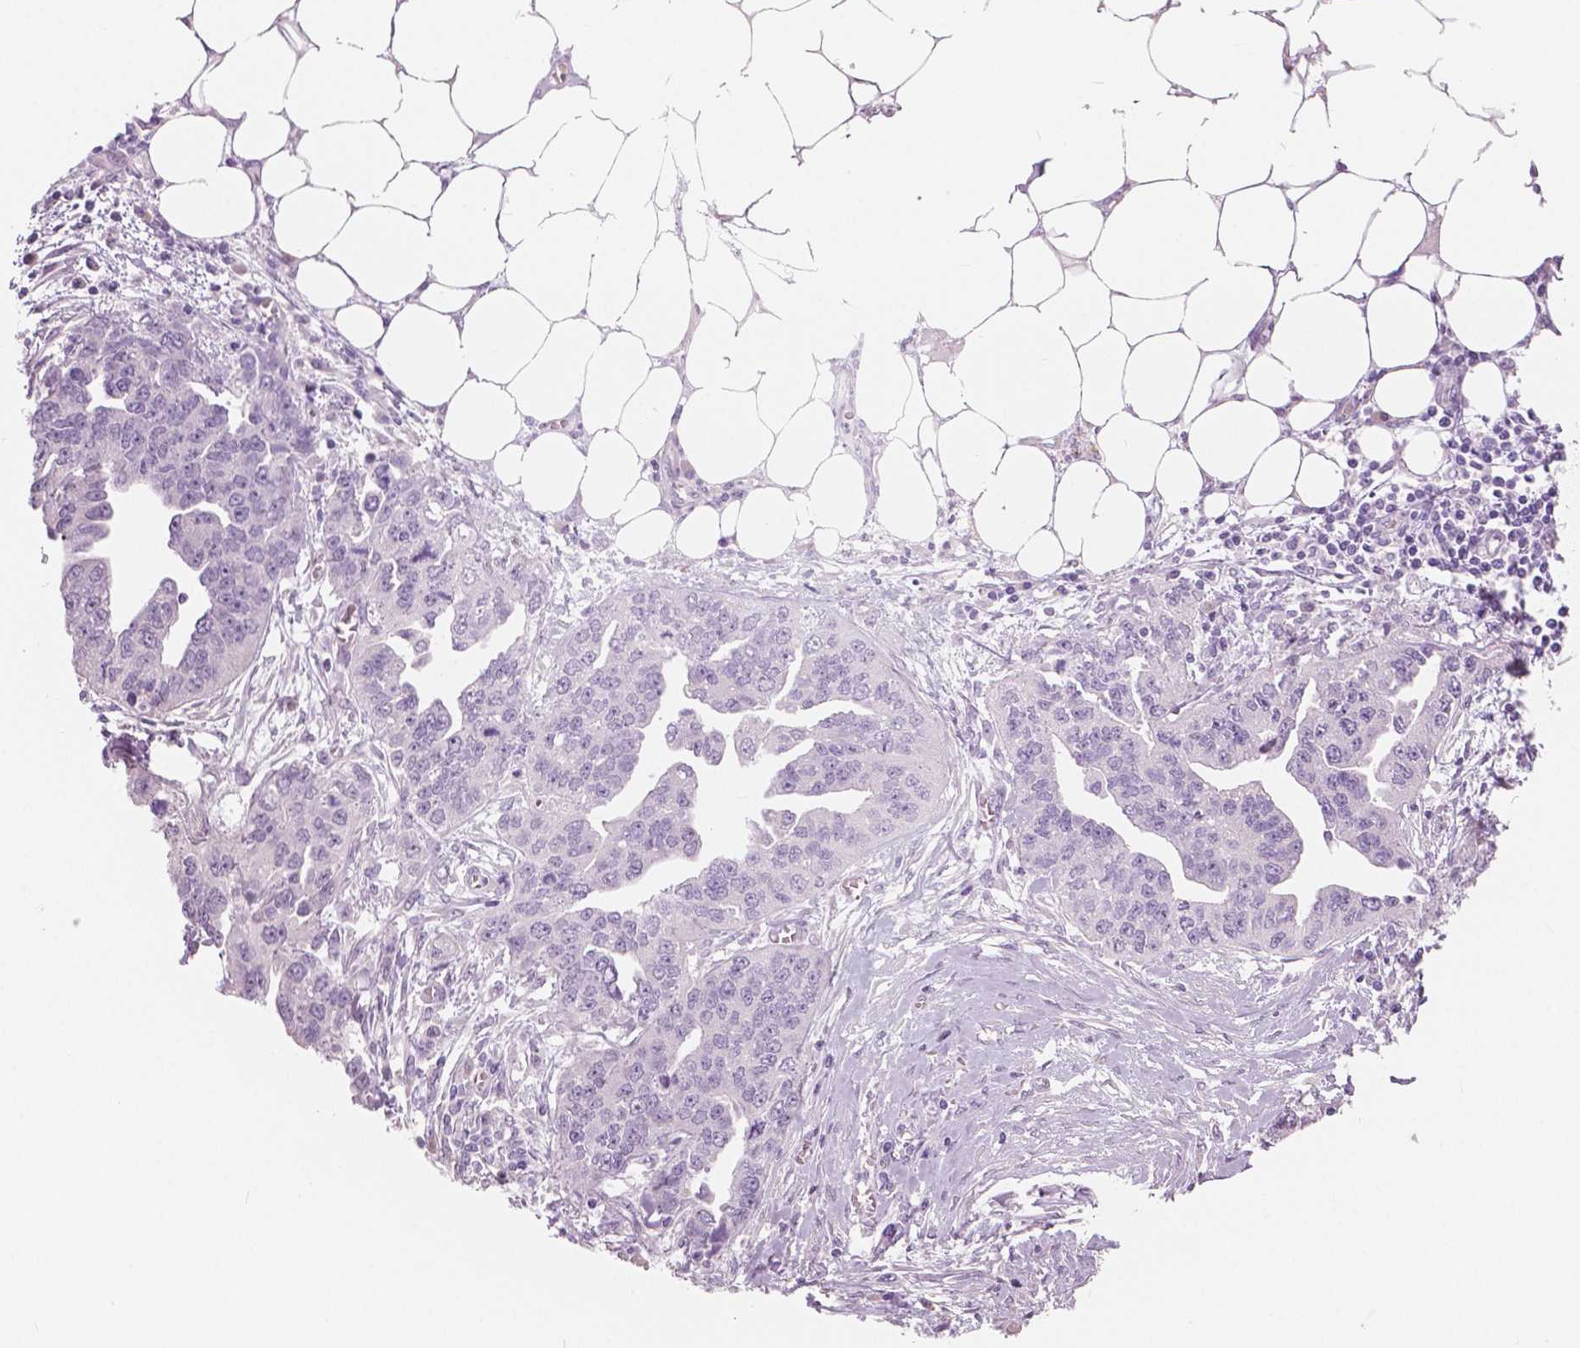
{"staining": {"intensity": "negative", "quantity": "none", "location": "none"}, "tissue": "ovarian cancer", "cell_type": "Tumor cells", "image_type": "cancer", "snomed": [{"axis": "morphology", "description": "Cystadenocarcinoma, serous, NOS"}, {"axis": "topography", "description": "Ovary"}], "caption": "Image shows no significant protein expression in tumor cells of serous cystadenocarcinoma (ovarian).", "gene": "A4GNT", "patient": {"sex": "female", "age": 75}}